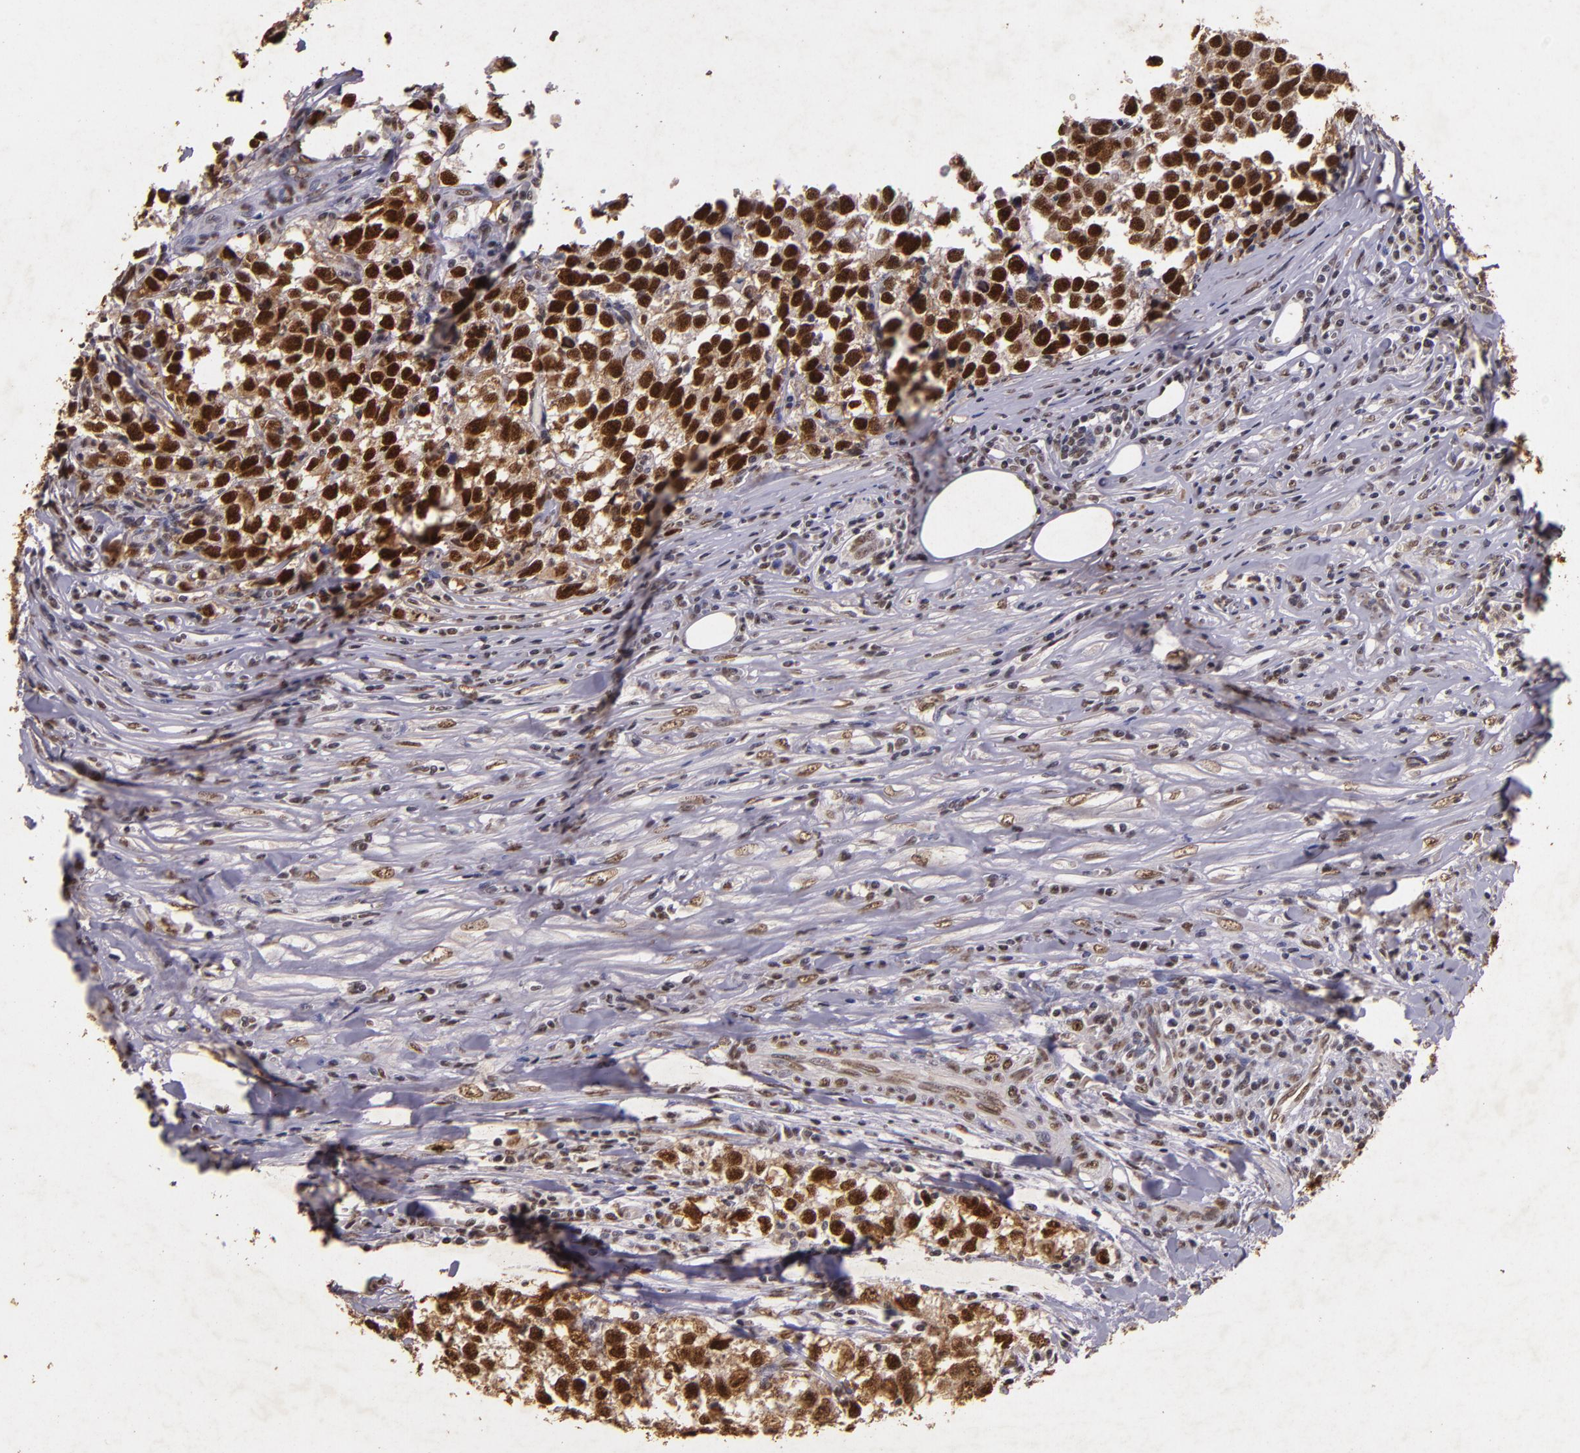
{"staining": {"intensity": "strong", "quantity": ">75%", "location": "nuclear"}, "tissue": "testis cancer", "cell_type": "Tumor cells", "image_type": "cancer", "snomed": [{"axis": "morphology", "description": "Seminoma, NOS"}, {"axis": "morphology", "description": "Carcinoma, Embryonal, NOS"}, {"axis": "topography", "description": "Testis"}], "caption": "Seminoma (testis) was stained to show a protein in brown. There is high levels of strong nuclear positivity in approximately >75% of tumor cells. The staining is performed using DAB (3,3'-diaminobenzidine) brown chromogen to label protein expression. The nuclei are counter-stained blue using hematoxylin.", "gene": "CBX3", "patient": {"sex": "male", "age": 30}}